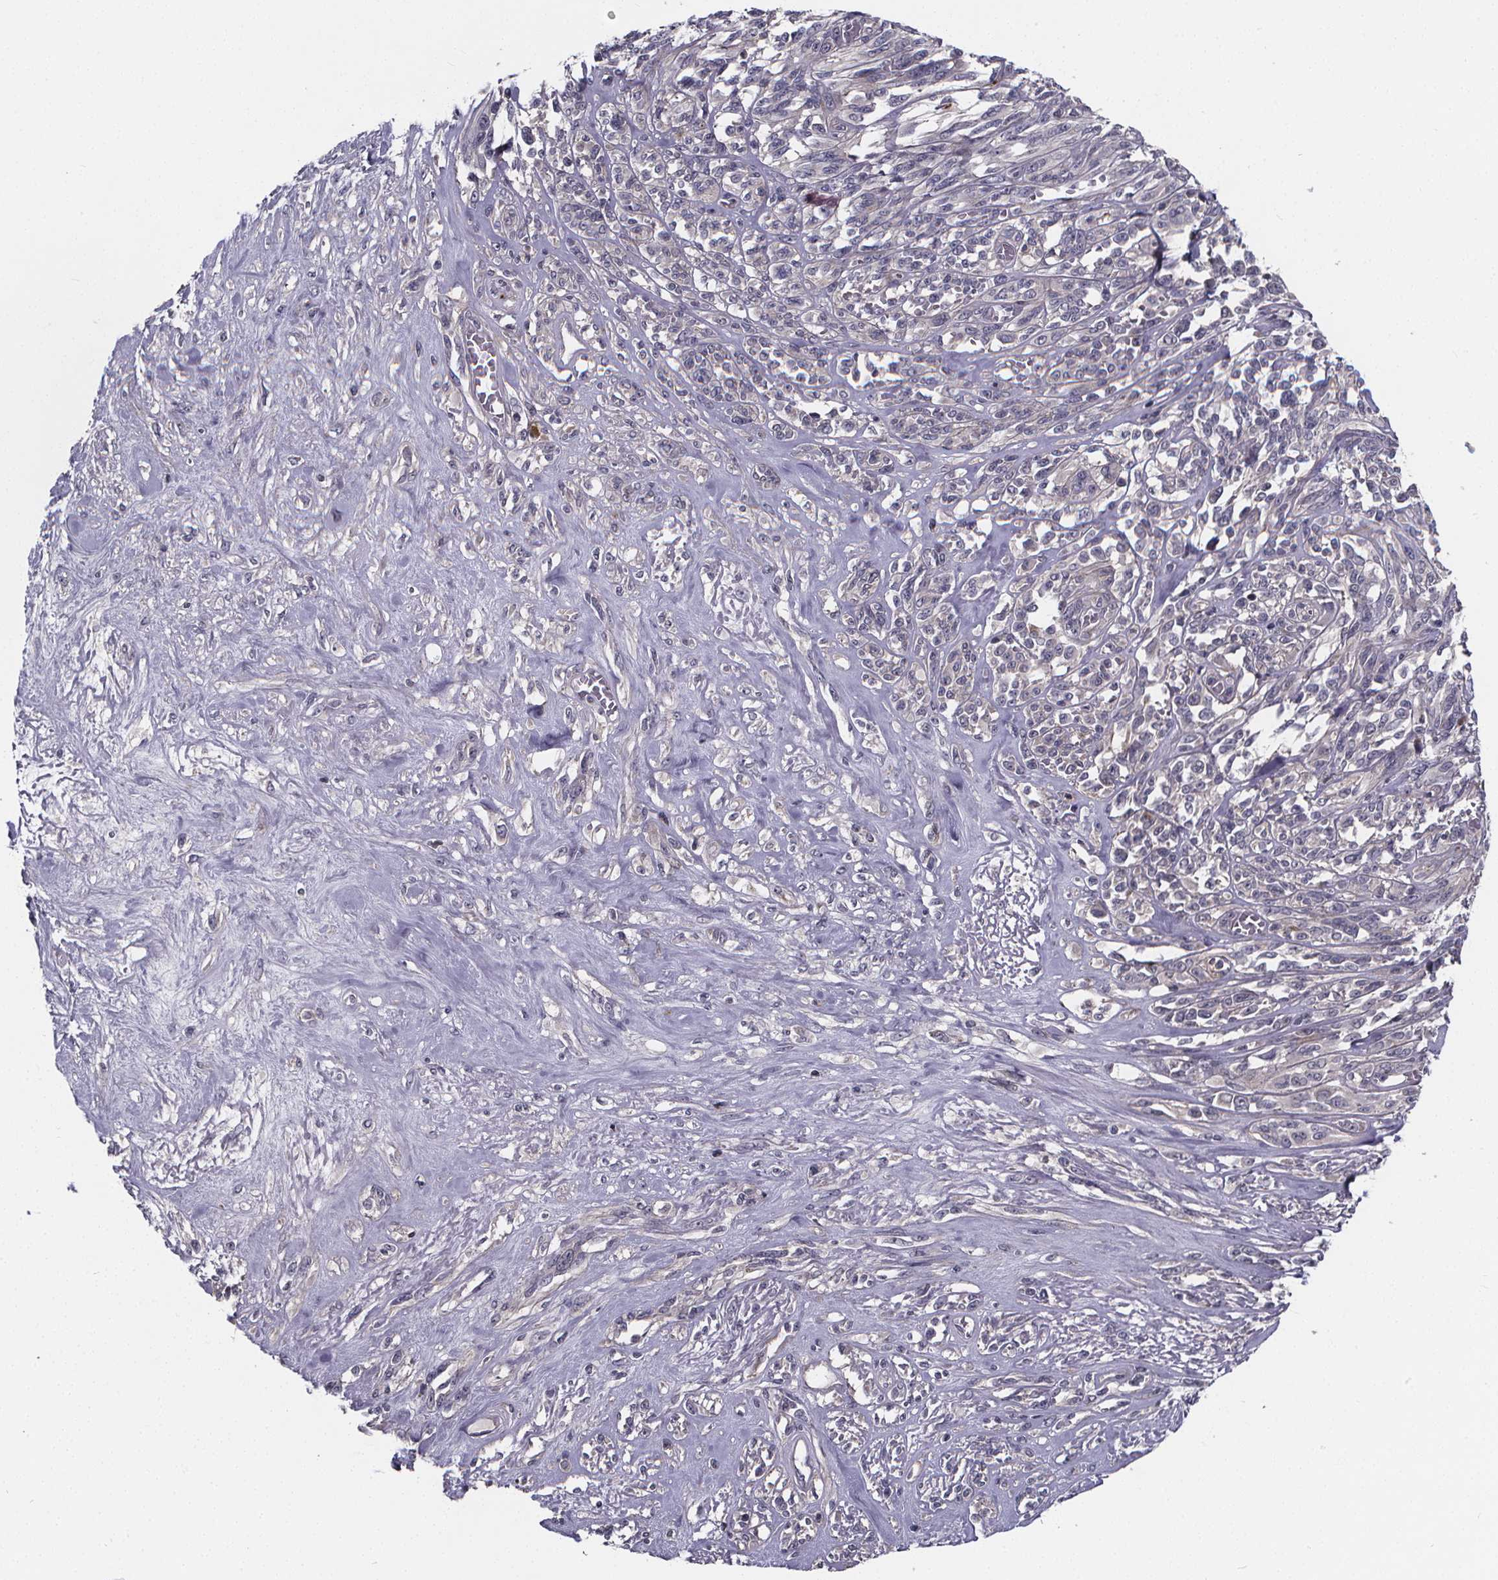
{"staining": {"intensity": "negative", "quantity": "none", "location": "none"}, "tissue": "melanoma", "cell_type": "Tumor cells", "image_type": "cancer", "snomed": [{"axis": "morphology", "description": "Malignant melanoma, NOS"}, {"axis": "topography", "description": "Skin"}], "caption": "Melanoma was stained to show a protein in brown. There is no significant expression in tumor cells. (Brightfield microscopy of DAB immunohistochemistry at high magnification).", "gene": "FBXW2", "patient": {"sex": "female", "age": 91}}